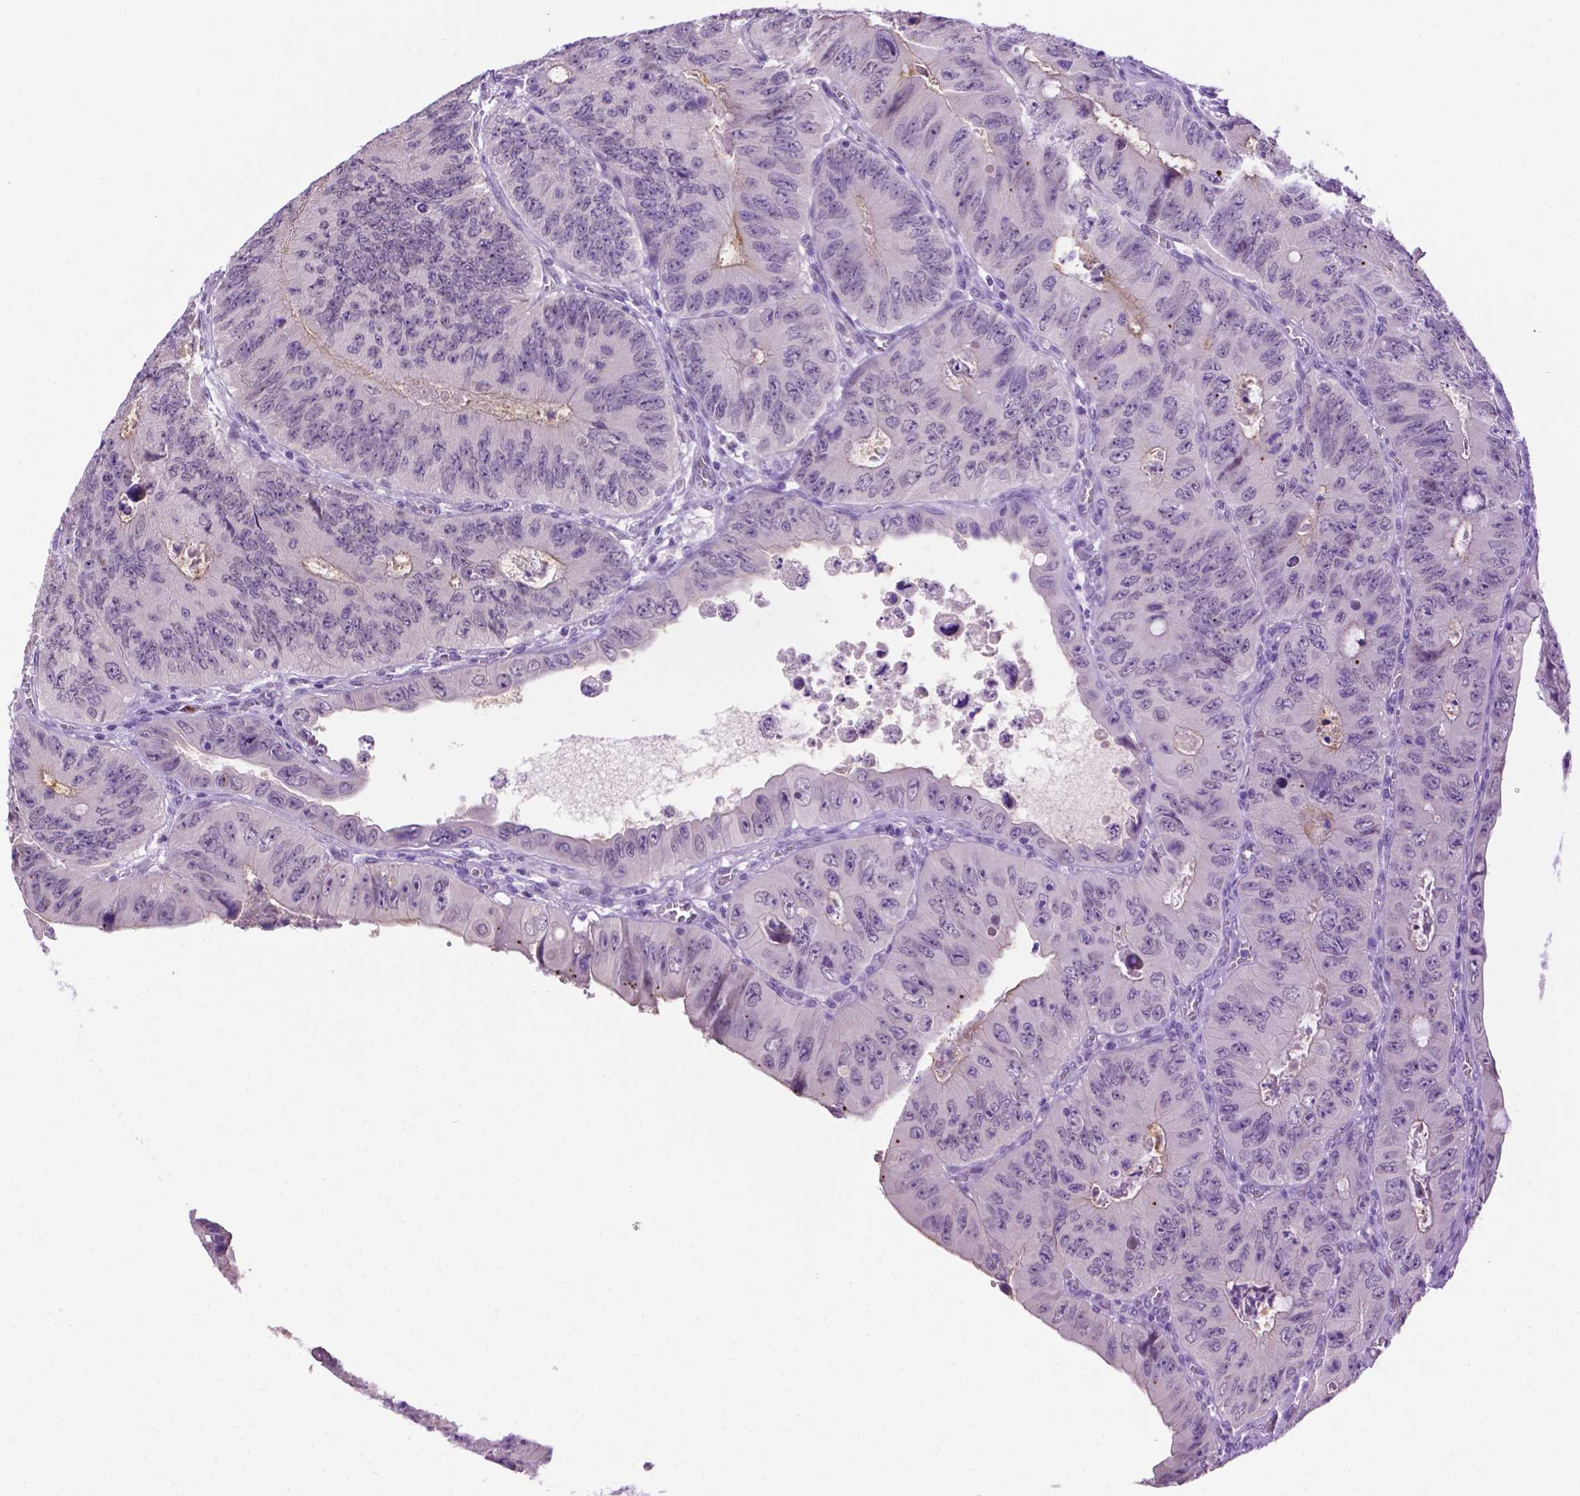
{"staining": {"intensity": "negative", "quantity": "none", "location": "none"}, "tissue": "colorectal cancer", "cell_type": "Tumor cells", "image_type": "cancer", "snomed": [{"axis": "morphology", "description": "Adenocarcinoma, NOS"}, {"axis": "topography", "description": "Colon"}], "caption": "Human adenocarcinoma (colorectal) stained for a protein using IHC displays no expression in tumor cells.", "gene": "MMP27", "patient": {"sex": "female", "age": 84}}